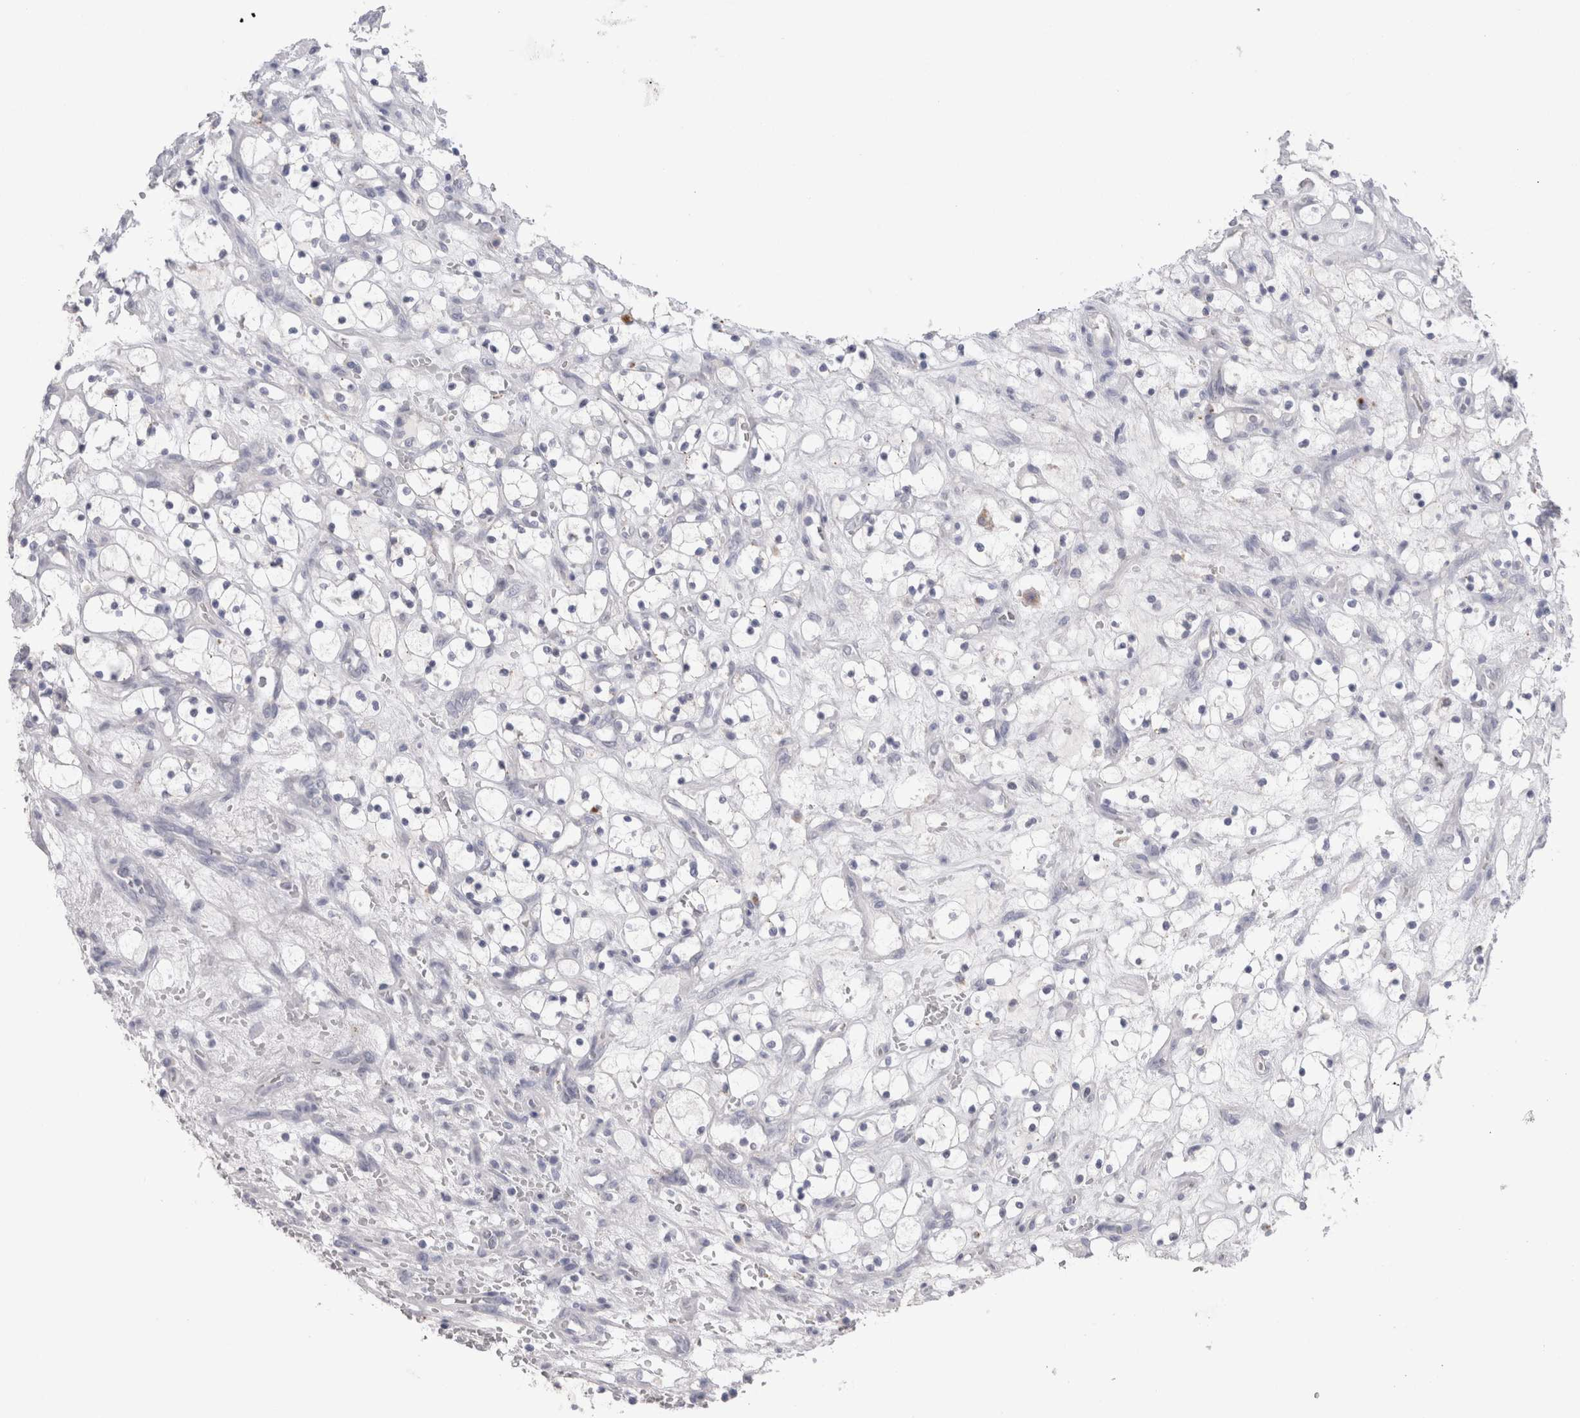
{"staining": {"intensity": "negative", "quantity": "none", "location": "none"}, "tissue": "renal cancer", "cell_type": "Tumor cells", "image_type": "cancer", "snomed": [{"axis": "morphology", "description": "Adenocarcinoma, NOS"}, {"axis": "topography", "description": "Kidney"}], "caption": "An immunohistochemistry histopathology image of renal cancer is shown. There is no staining in tumor cells of renal cancer.", "gene": "EPDR1", "patient": {"sex": "female", "age": 69}}